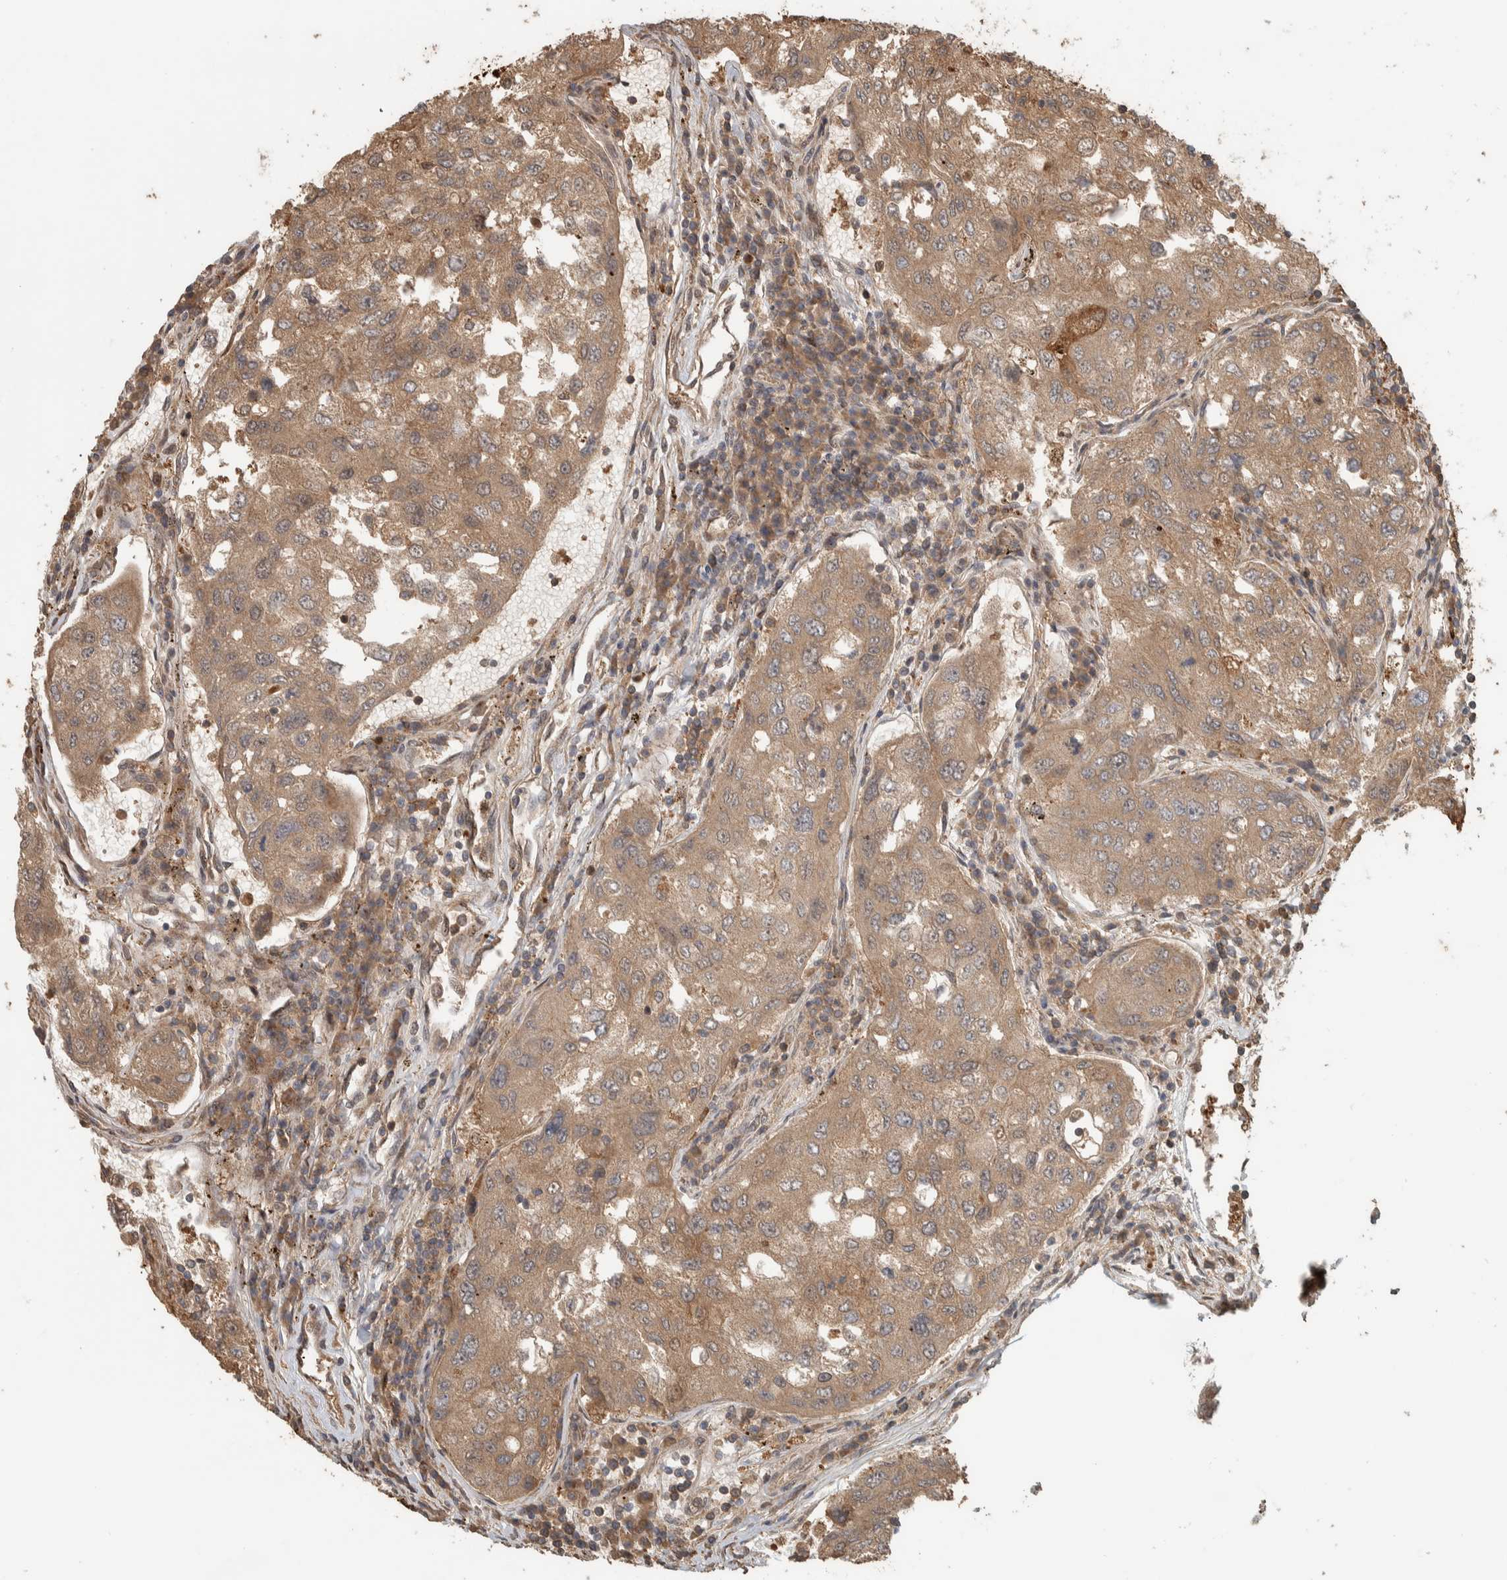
{"staining": {"intensity": "moderate", "quantity": ">75%", "location": "cytoplasmic/membranous"}, "tissue": "urothelial cancer", "cell_type": "Tumor cells", "image_type": "cancer", "snomed": [{"axis": "morphology", "description": "Urothelial carcinoma, High grade"}, {"axis": "topography", "description": "Lymph node"}, {"axis": "topography", "description": "Urinary bladder"}], "caption": "Tumor cells exhibit medium levels of moderate cytoplasmic/membranous expression in about >75% of cells in human urothelial cancer.", "gene": "CNTROB", "patient": {"sex": "male", "age": 51}}